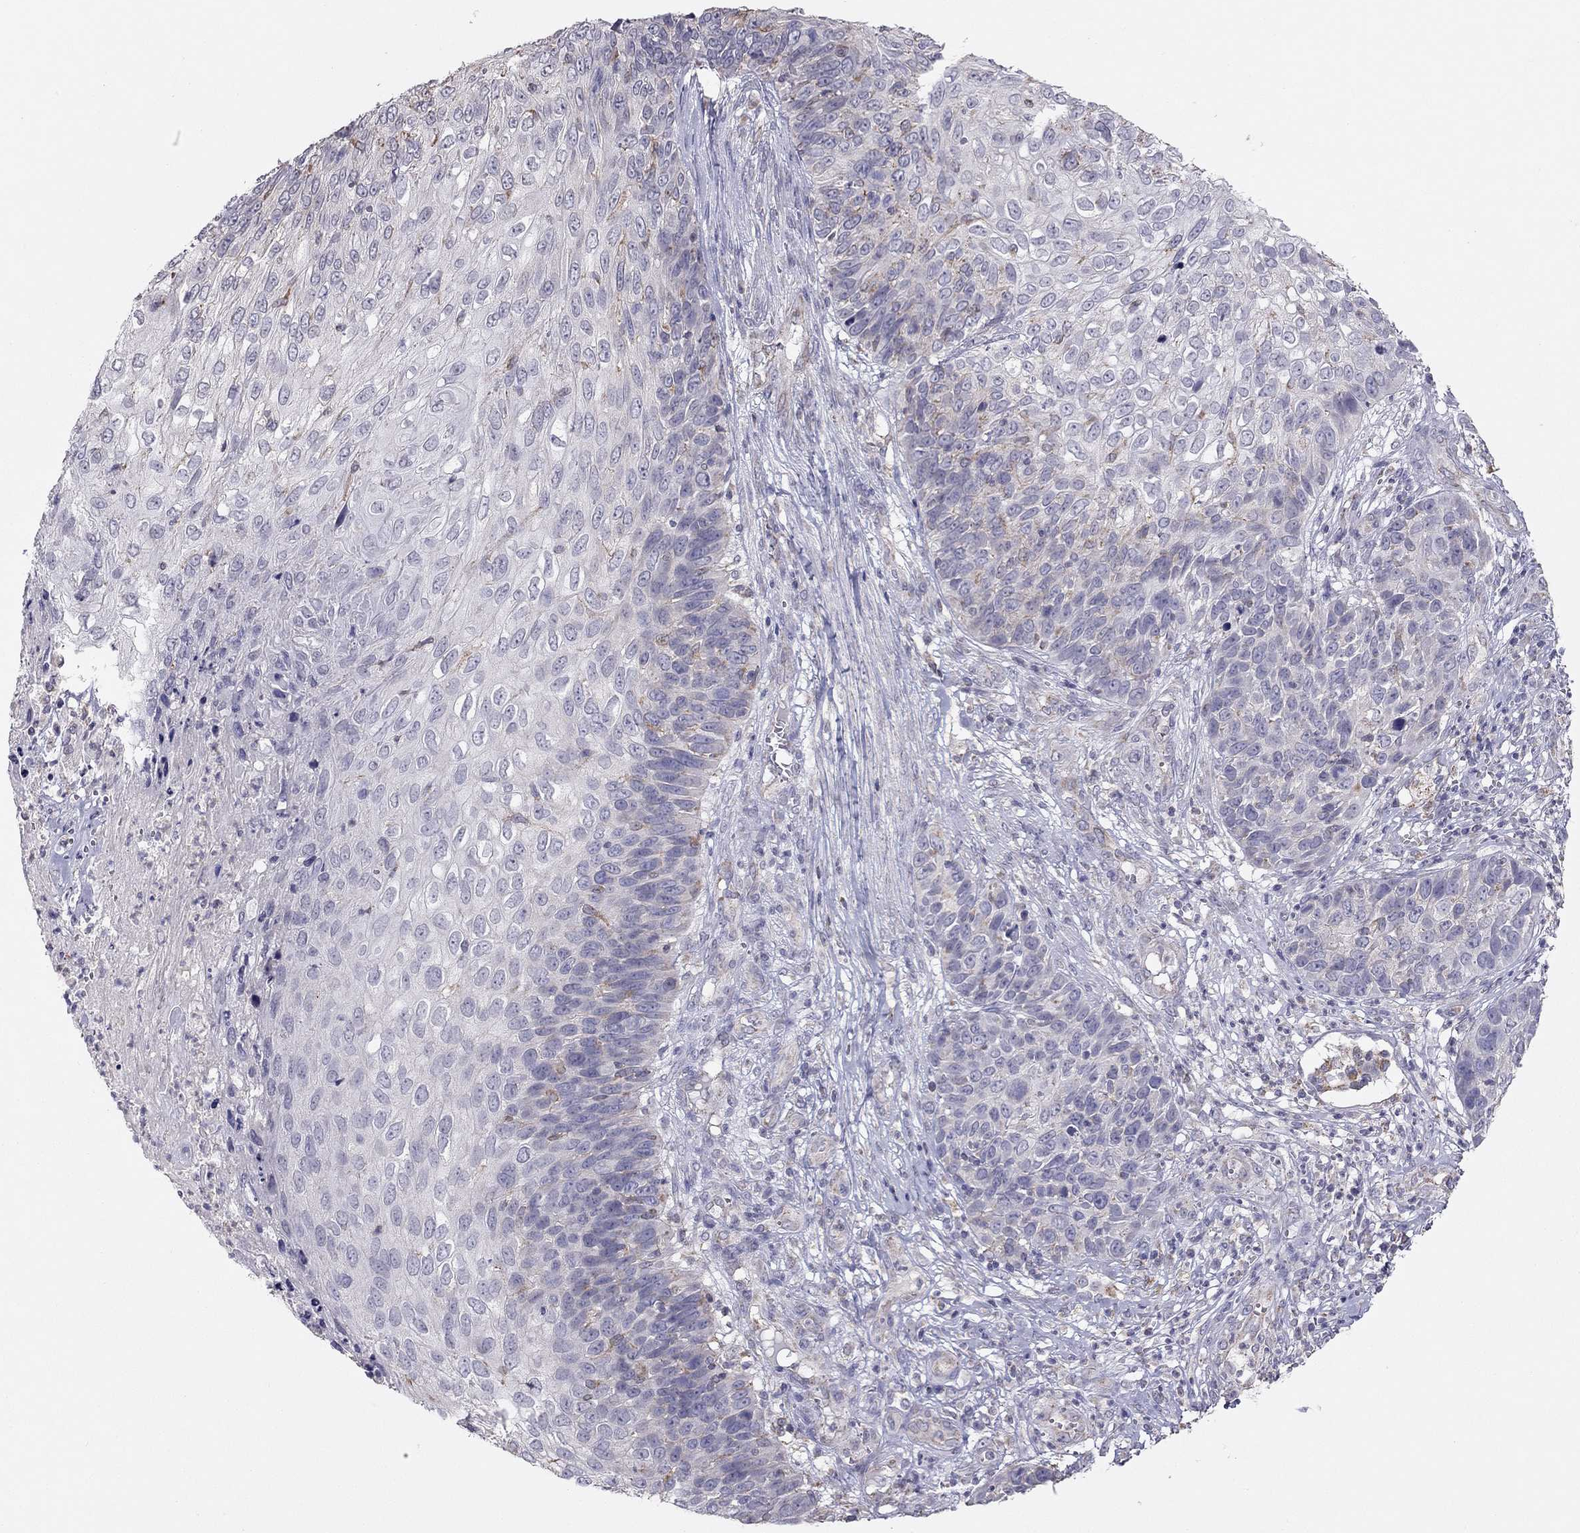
{"staining": {"intensity": "negative", "quantity": "none", "location": "none"}, "tissue": "skin cancer", "cell_type": "Tumor cells", "image_type": "cancer", "snomed": [{"axis": "morphology", "description": "Squamous cell carcinoma, NOS"}, {"axis": "topography", "description": "Skin"}], "caption": "DAB (3,3'-diaminobenzidine) immunohistochemical staining of skin cancer (squamous cell carcinoma) displays no significant positivity in tumor cells.", "gene": "LRIT3", "patient": {"sex": "male", "age": 92}}